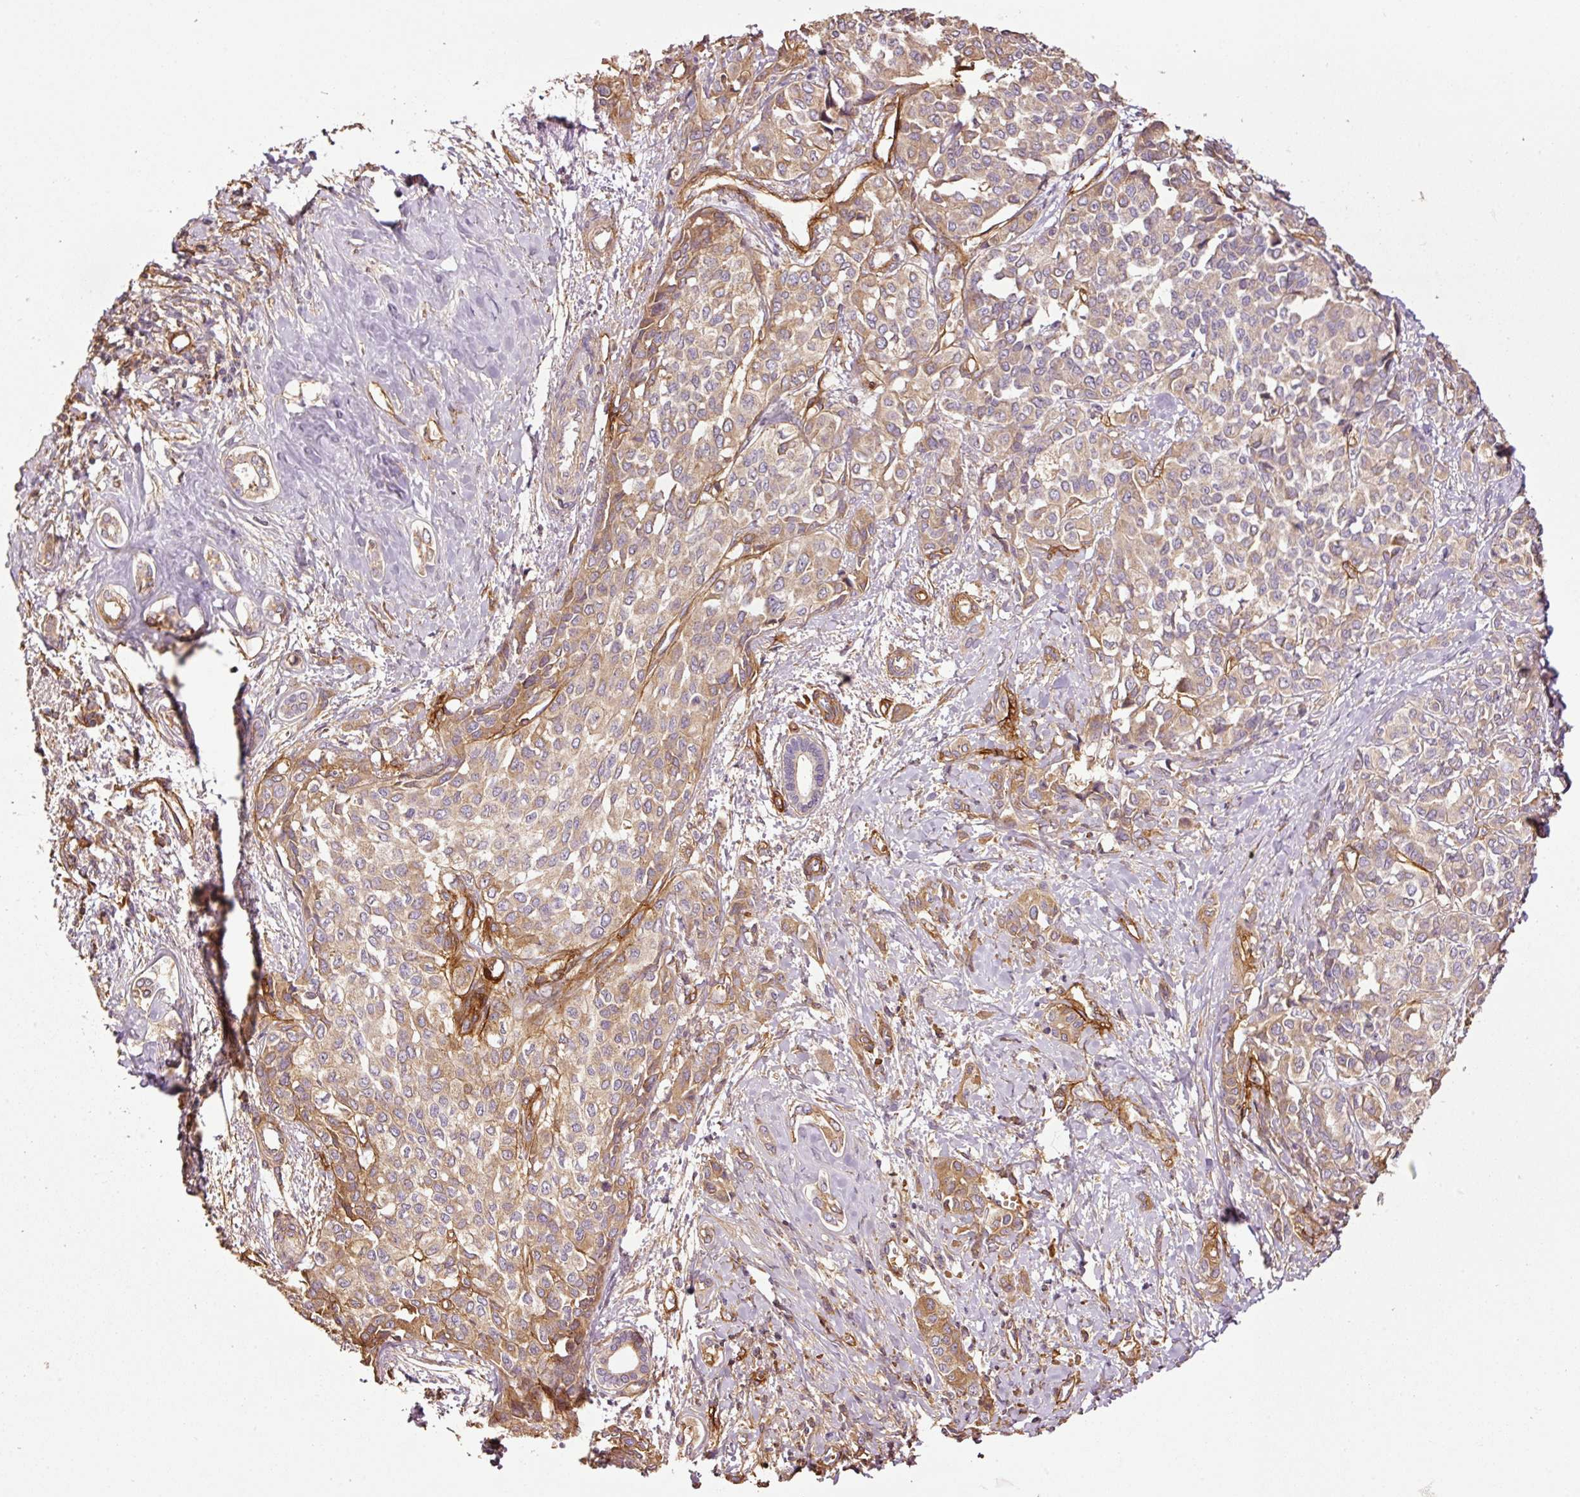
{"staining": {"intensity": "moderate", "quantity": ">75%", "location": "cytoplasmic/membranous"}, "tissue": "liver cancer", "cell_type": "Tumor cells", "image_type": "cancer", "snomed": [{"axis": "morphology", "description": "Cholangiocarcinoma"}, {"axis": "topography", "description": "Liver"}], "caption": "A brown stain labels moderate cytoplasmic/membranous staining of a protein in human liver cancer tumor cells.", "gene": "NID2", "patient": {"sex": "female", "age": 77}}